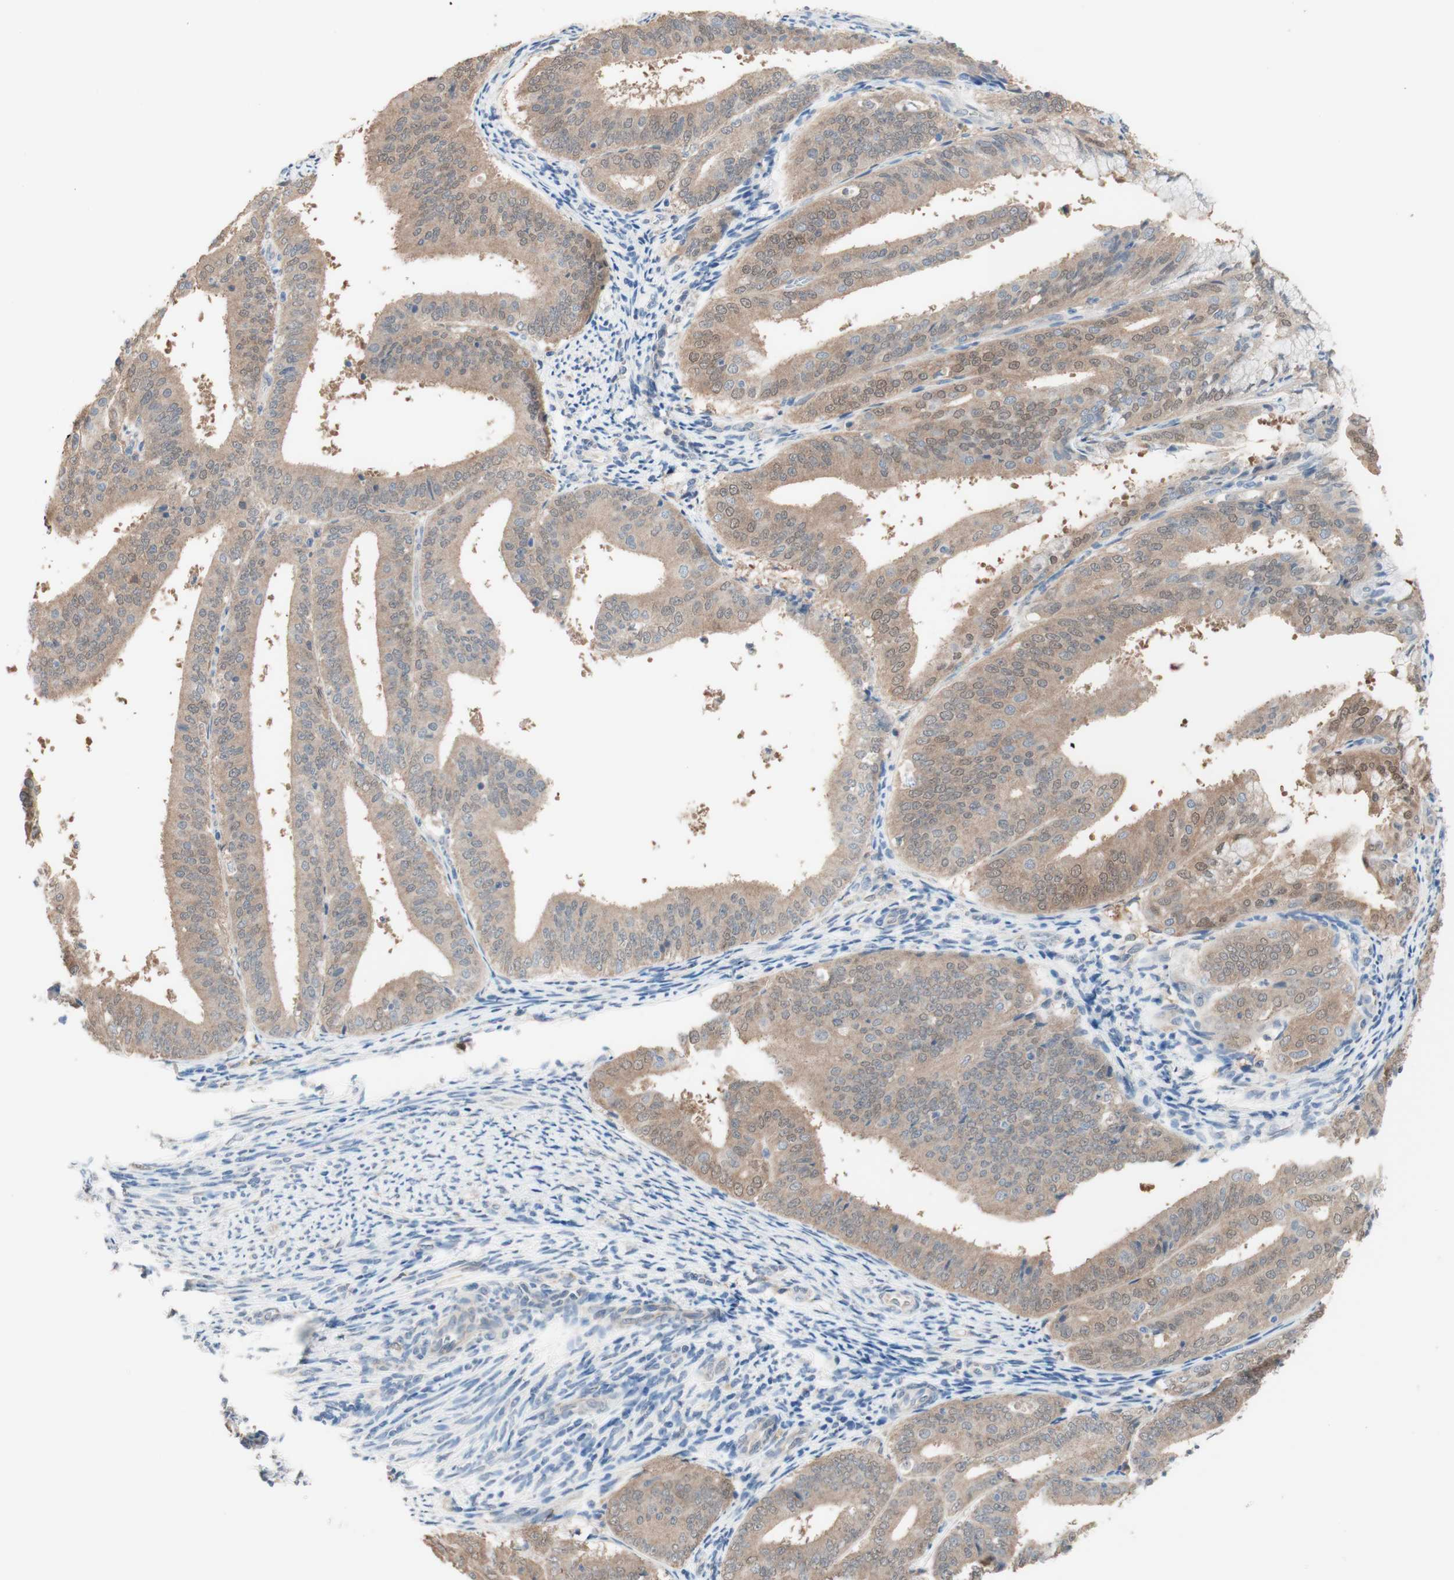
{"staining": {"intensity": "weak", "quantity": ">75%", "location": "cytoplasmic/membranous"}, "tissue": "endometrial cancer", "cell_type": "Tumor cells", "image_type": "cancer", "snomed": [{"axis": "morphology", "description": "Adenocarcinoma, NOS"}, {"axis": "topography", "description": "Endometrium"}], "caption": "Immunohistochemical staining of endometrial adenocarcinoma shows weak cytoplasmic/membranous protein staining in approximately >75% of tumor cells.", "gene": "COMT", "patient": {"sex": "female", "age": 63}}